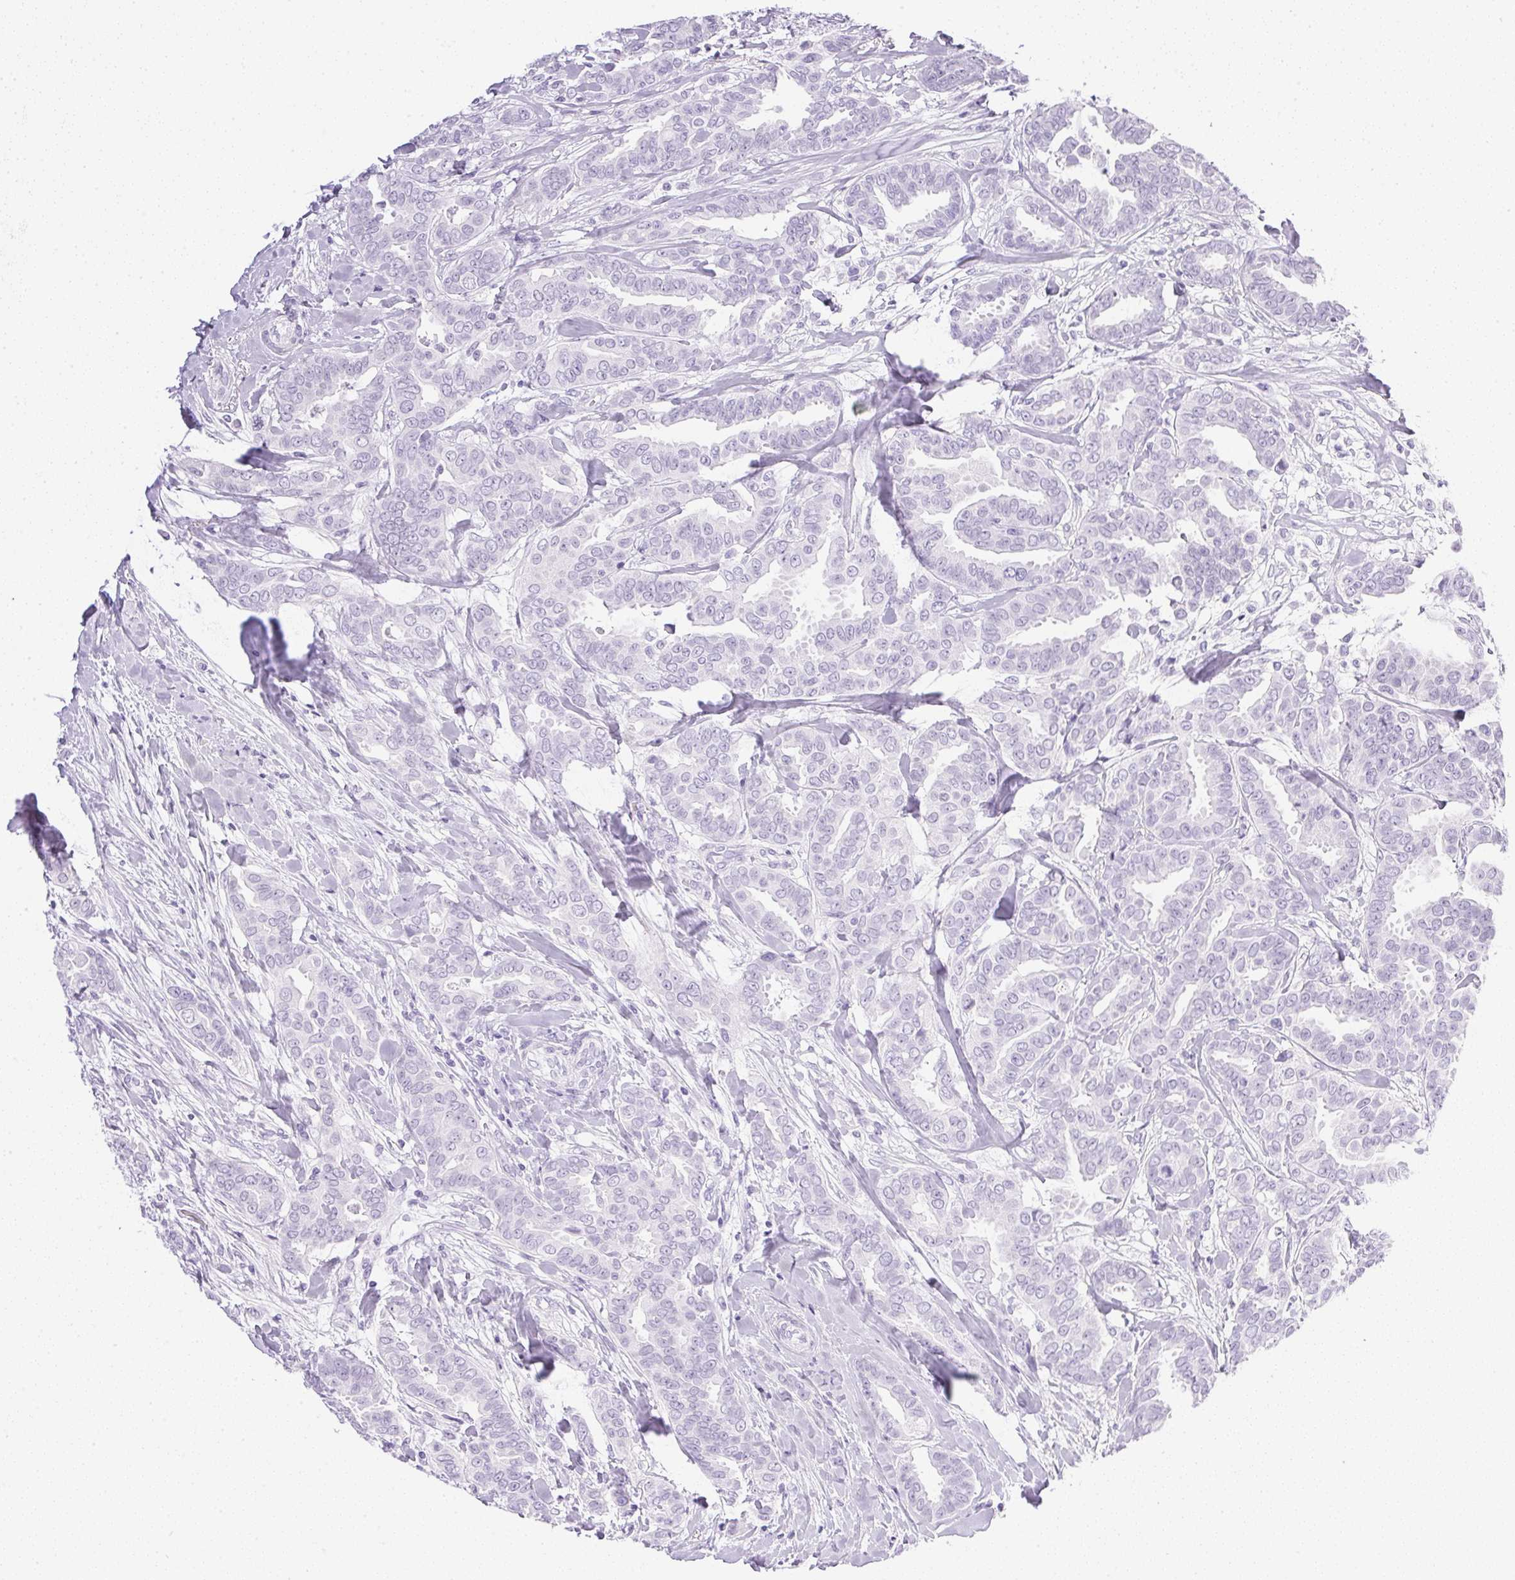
{"staining": {"intensity": "negative", "quantity": "none", "location": "none"}, "tissue": "breast cancer", "cell_type": "Tumor cells", "image_type": "cancer", "snomed": [{"axis": "morphology", "description": "Duct carcinoma"}, {"axis": "topography", "description": "Breast"}], "caption": "The image reveals no staining of tumor cells in breast cancer (invasive ductal carcinoma).", "gene": "CPB1", "patient": {"sex": "female", "age": 45}}